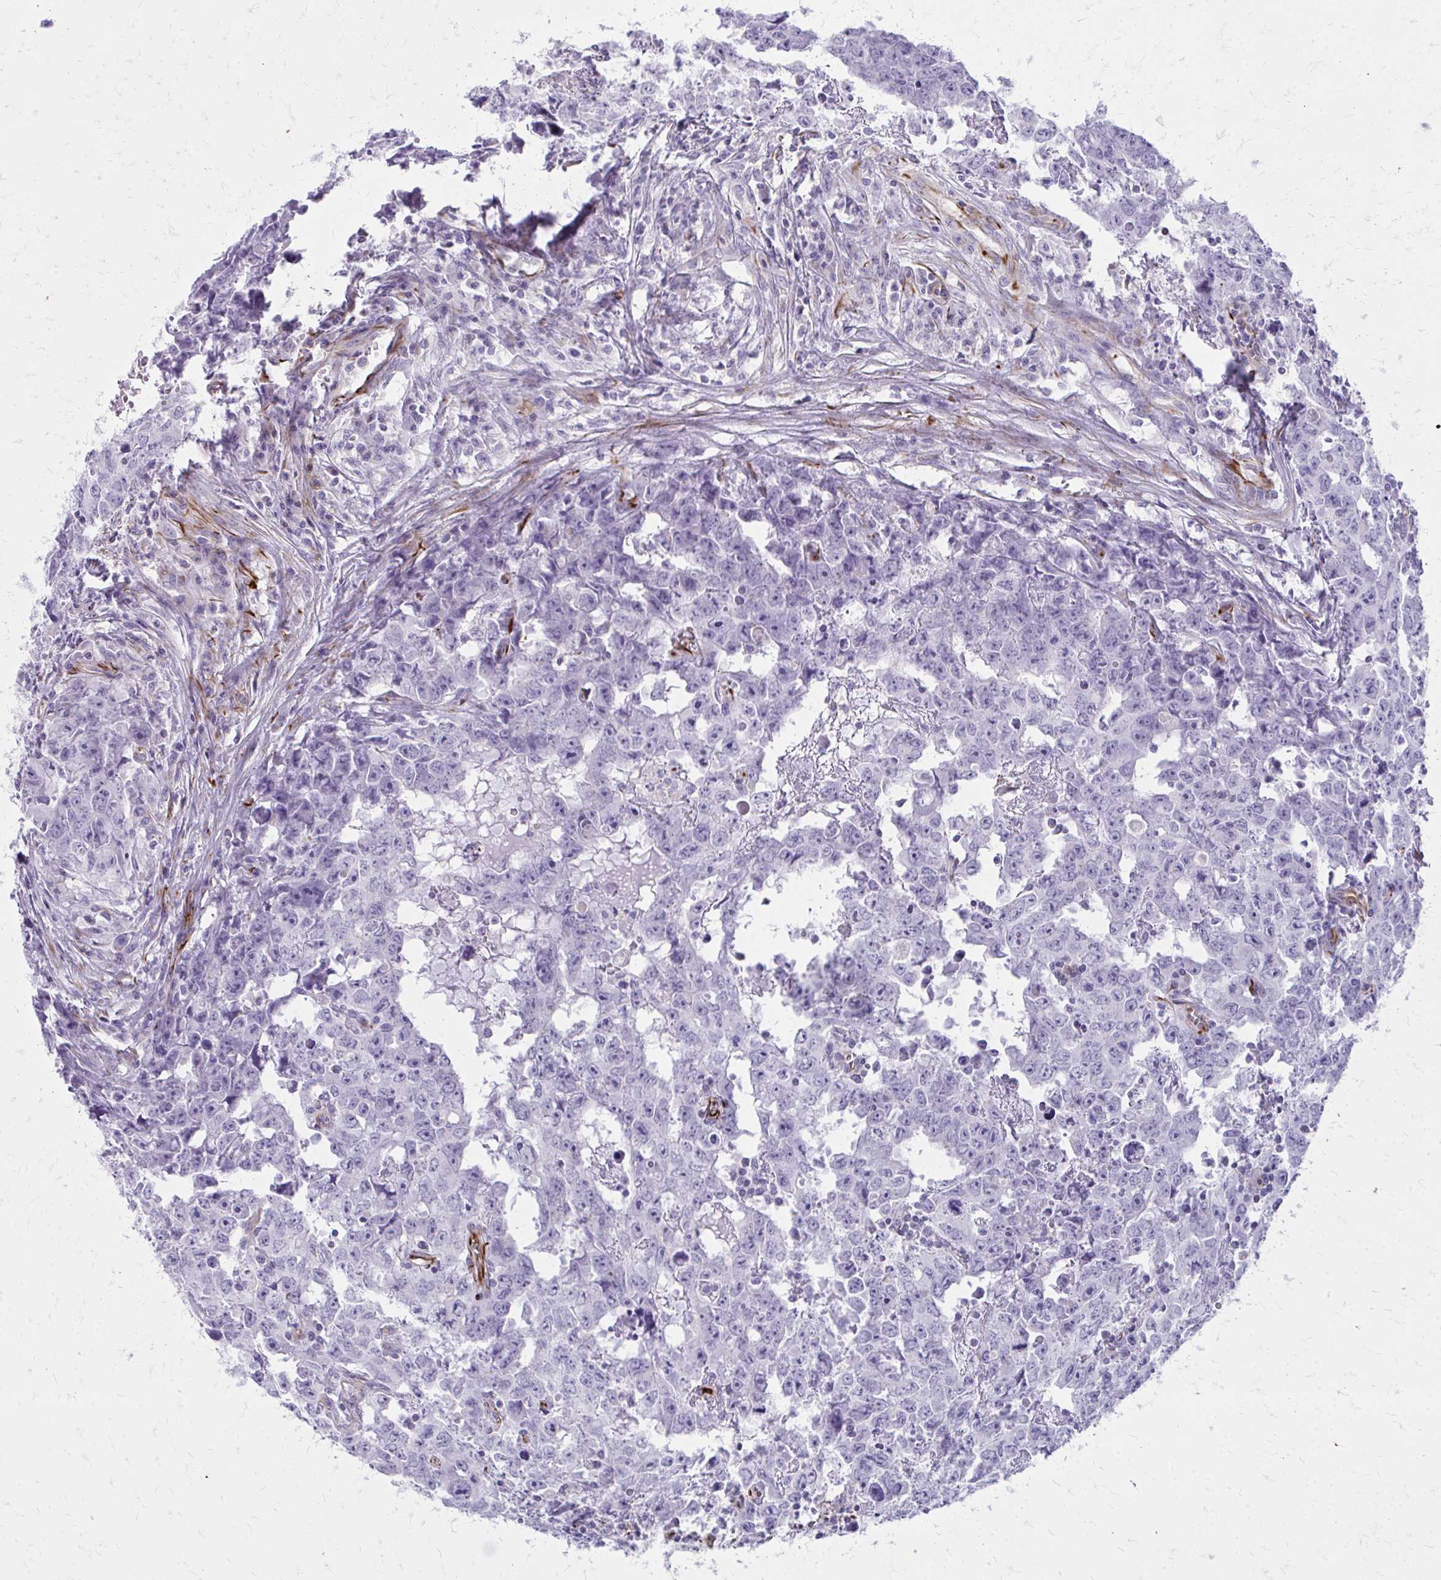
{"staining": {"intensity": "negative", "quantity": "none", "location": "none"}, "tissue": "testis cancer", "cell_type": "Tumor cells", "image_type": "cancer", "snomed": [{"axis": "morphology", "description": "Carcinoma, Embryonal, NOS"}, {"axis": "topography", "description": "Testis"}], "caption": "High magnification brightfield microscopy of embryonal carcinoma (testis) stained with DAB (brown) and counterstained with hematoxylin (blue): tumor cells show no significant expression.", "gene": "TRIM6", "patient": {"sex": "male", "age": 22}}